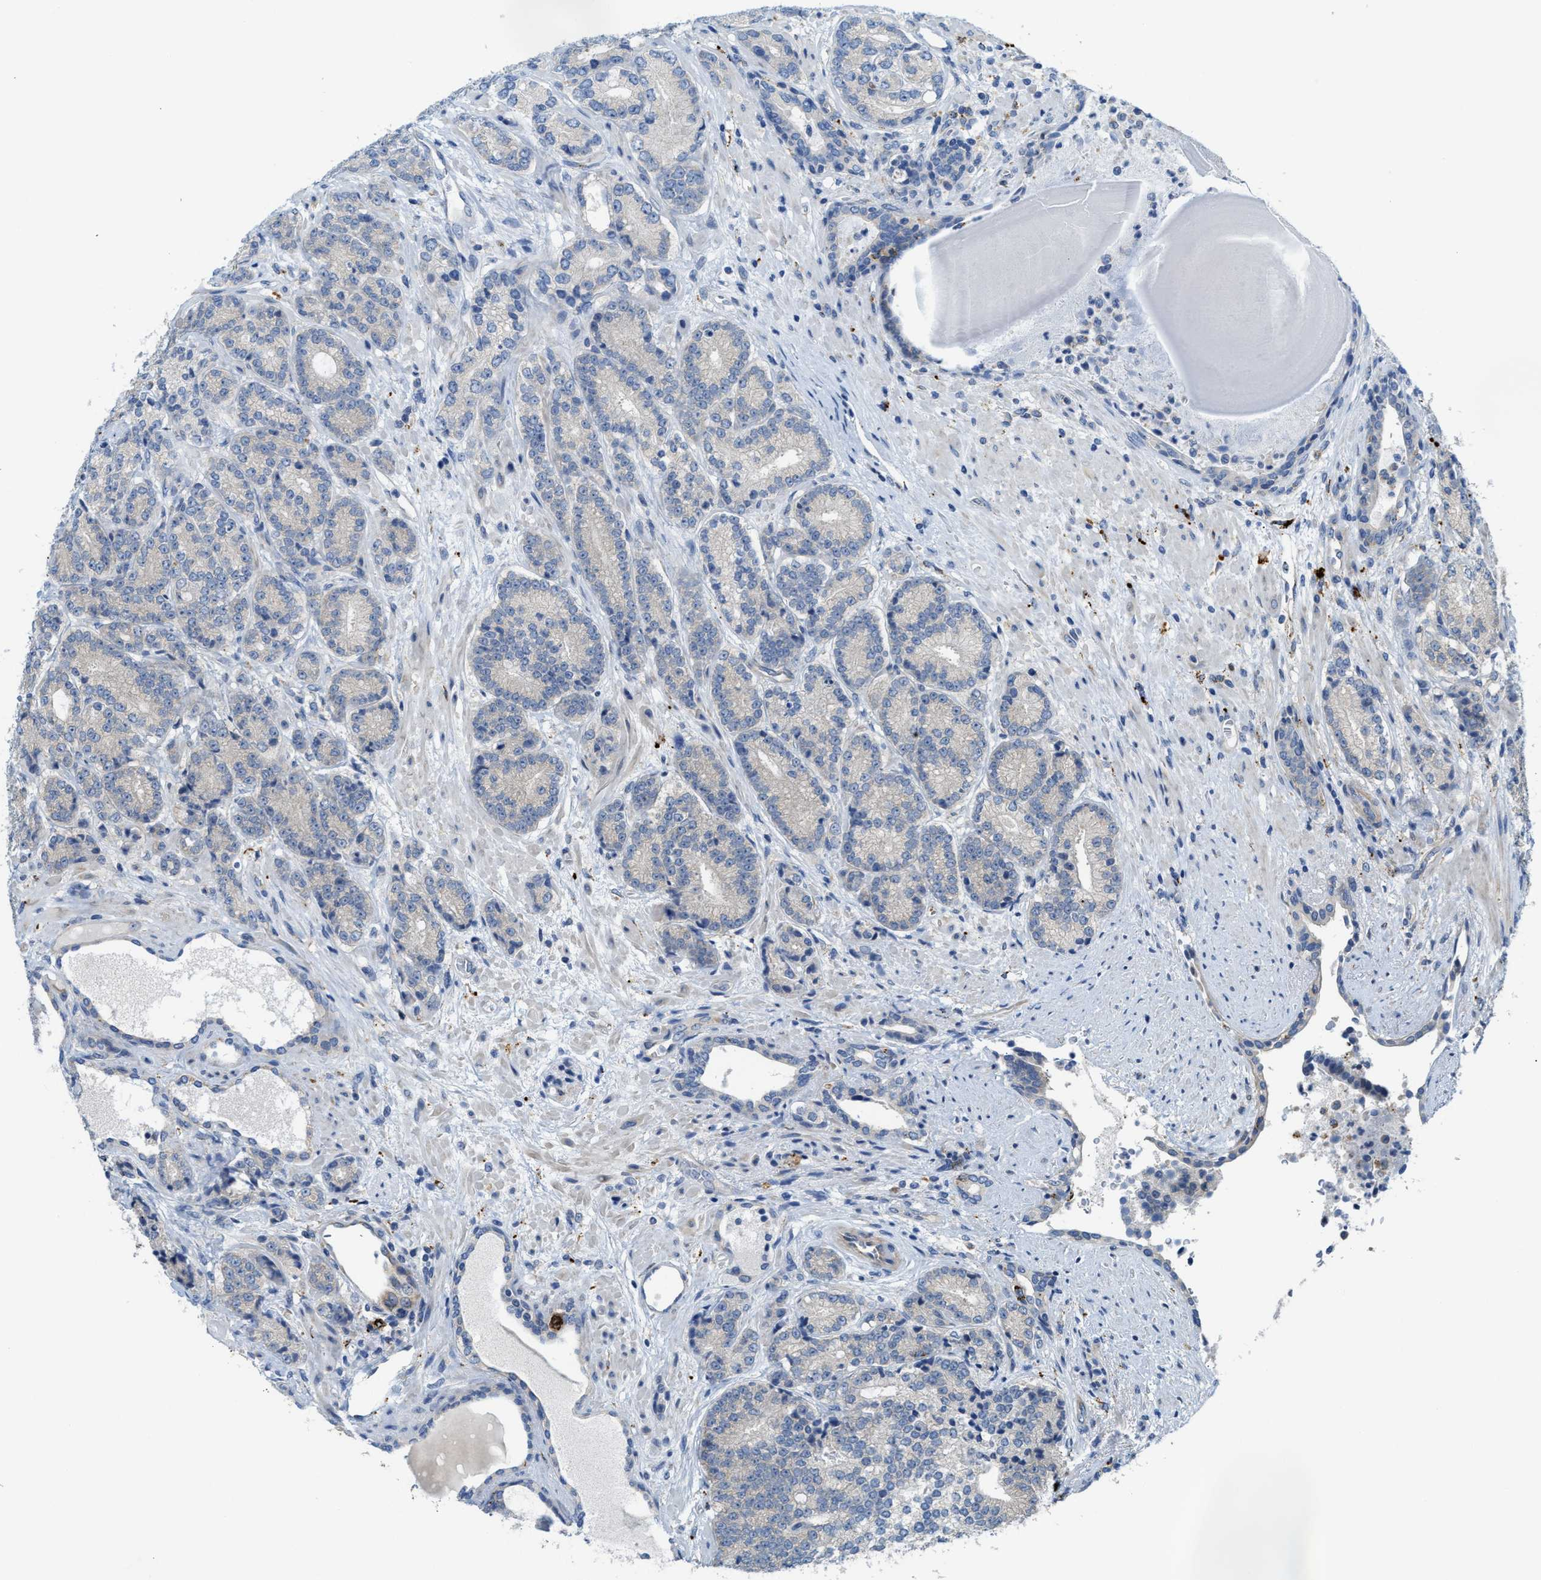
{"staining": {"intensity": "negative", "quantity": "none", "location": "none"}, "tissue": "prostate cancer", "cell_type": "Tumor cells", "image_type": "cancer", "snomed": [{"axis": "morphology", "description": "Adenocarcinoma, High grade"}, {"axis": "topography", "description": "Prostate"}], "caption": "Prostate adenocarcinoma (high-grade) was stained to show a protein in brown. There is no significant expression in tumor cells.", "gene": "KLHDC10", "patient": {"sex": "male", "age": 61}}